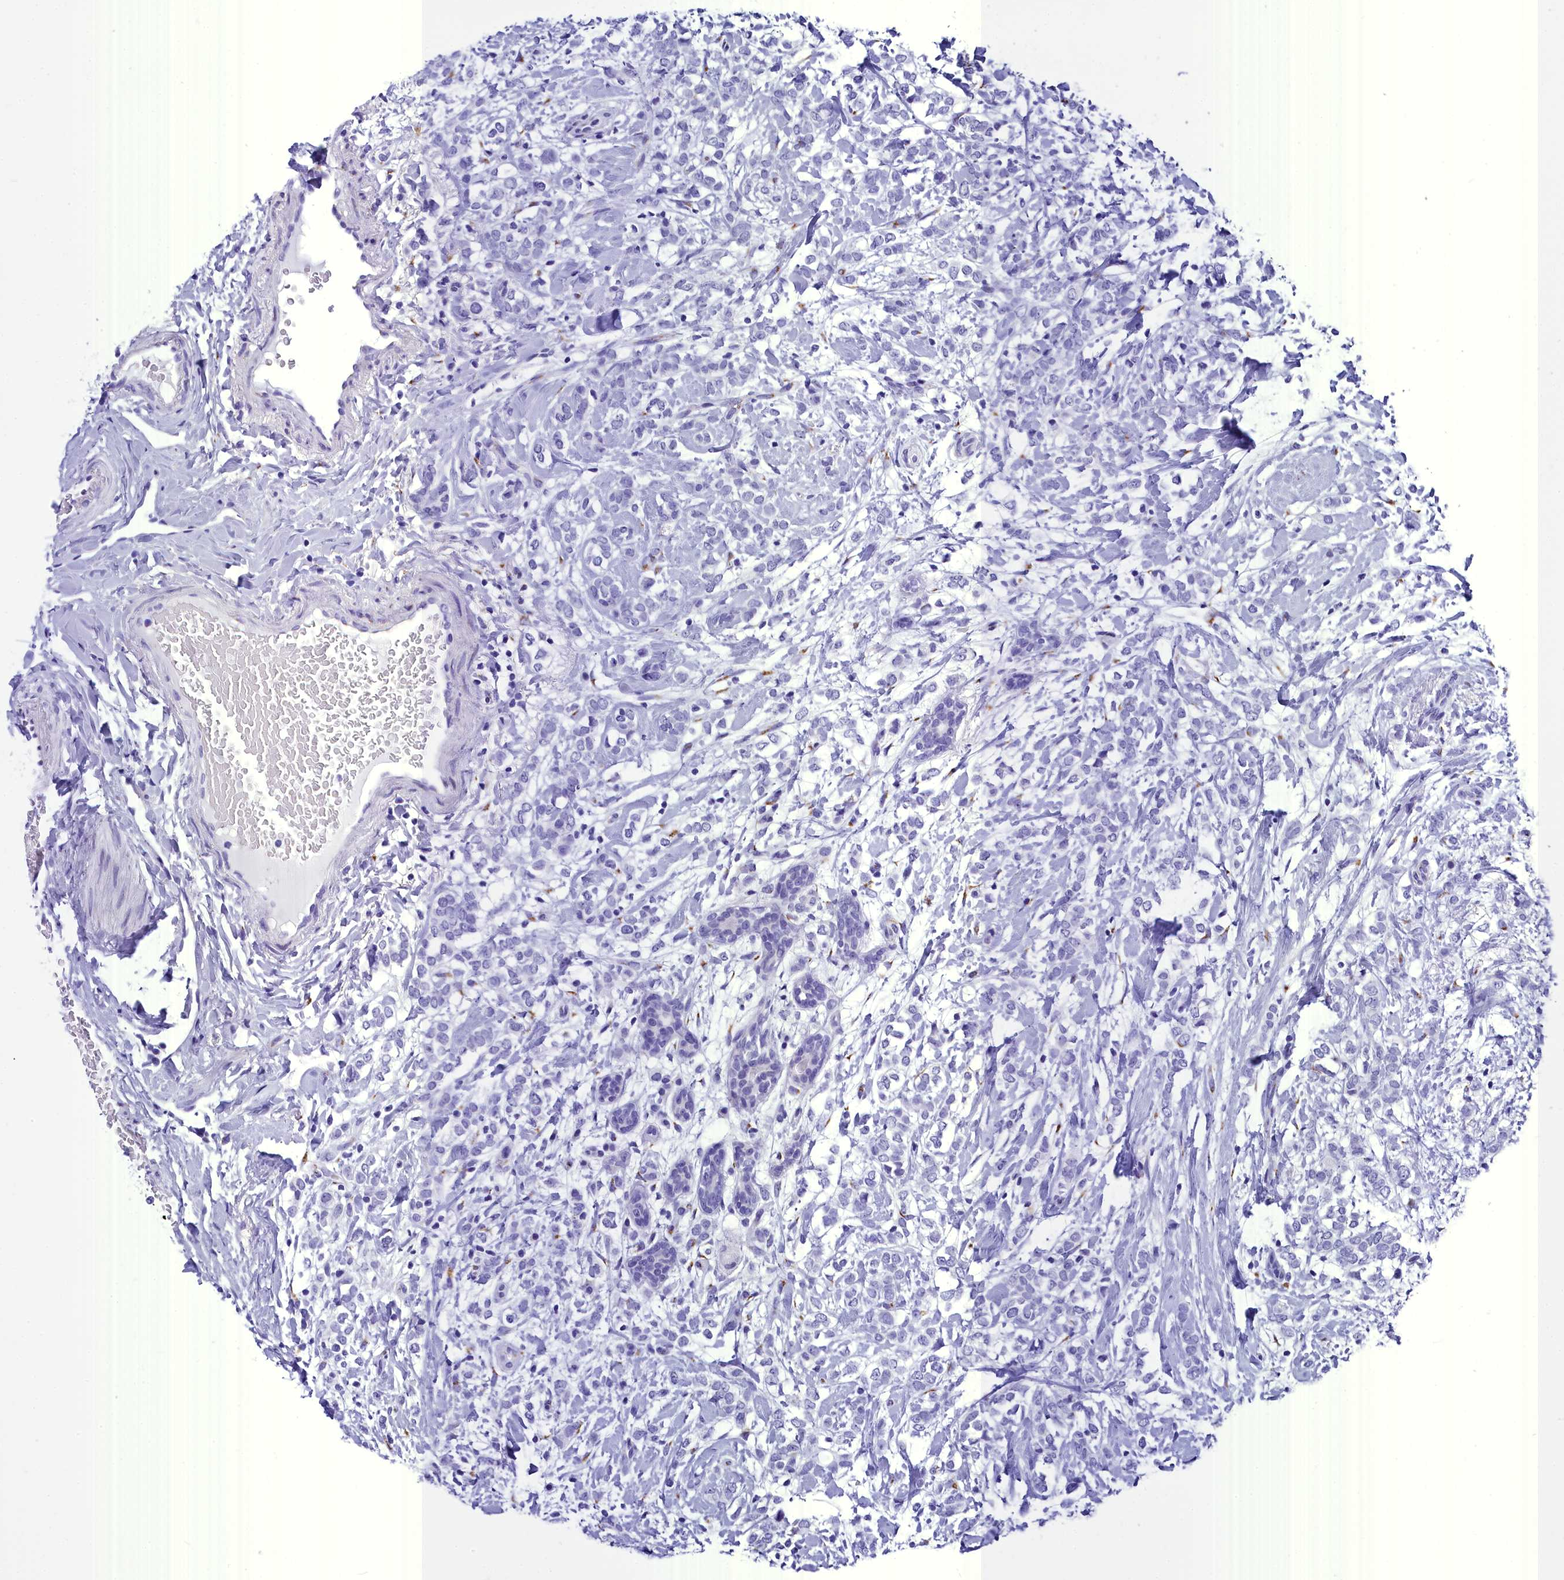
{"staining": {"intensity": "negative", "quantity": "none", "location": "none"}, "tissue": "breast cancer", "cell_type": "Tumor cells", "image_type": "cancer", "snomed": [{"axis": "morphology", "description": "Normal tissue, NOS"}, {"axis": "morphology", "description": "Lobular carcinoma"}, {"axis": "topography", "description": "Breast"}], "caption": "A photomicrograph of human breast cancer (lobular carcinoma) is negative for staining in tumor cells.", "gene": "AP3B2", "patient": {"sex": "female", "age": 47}}